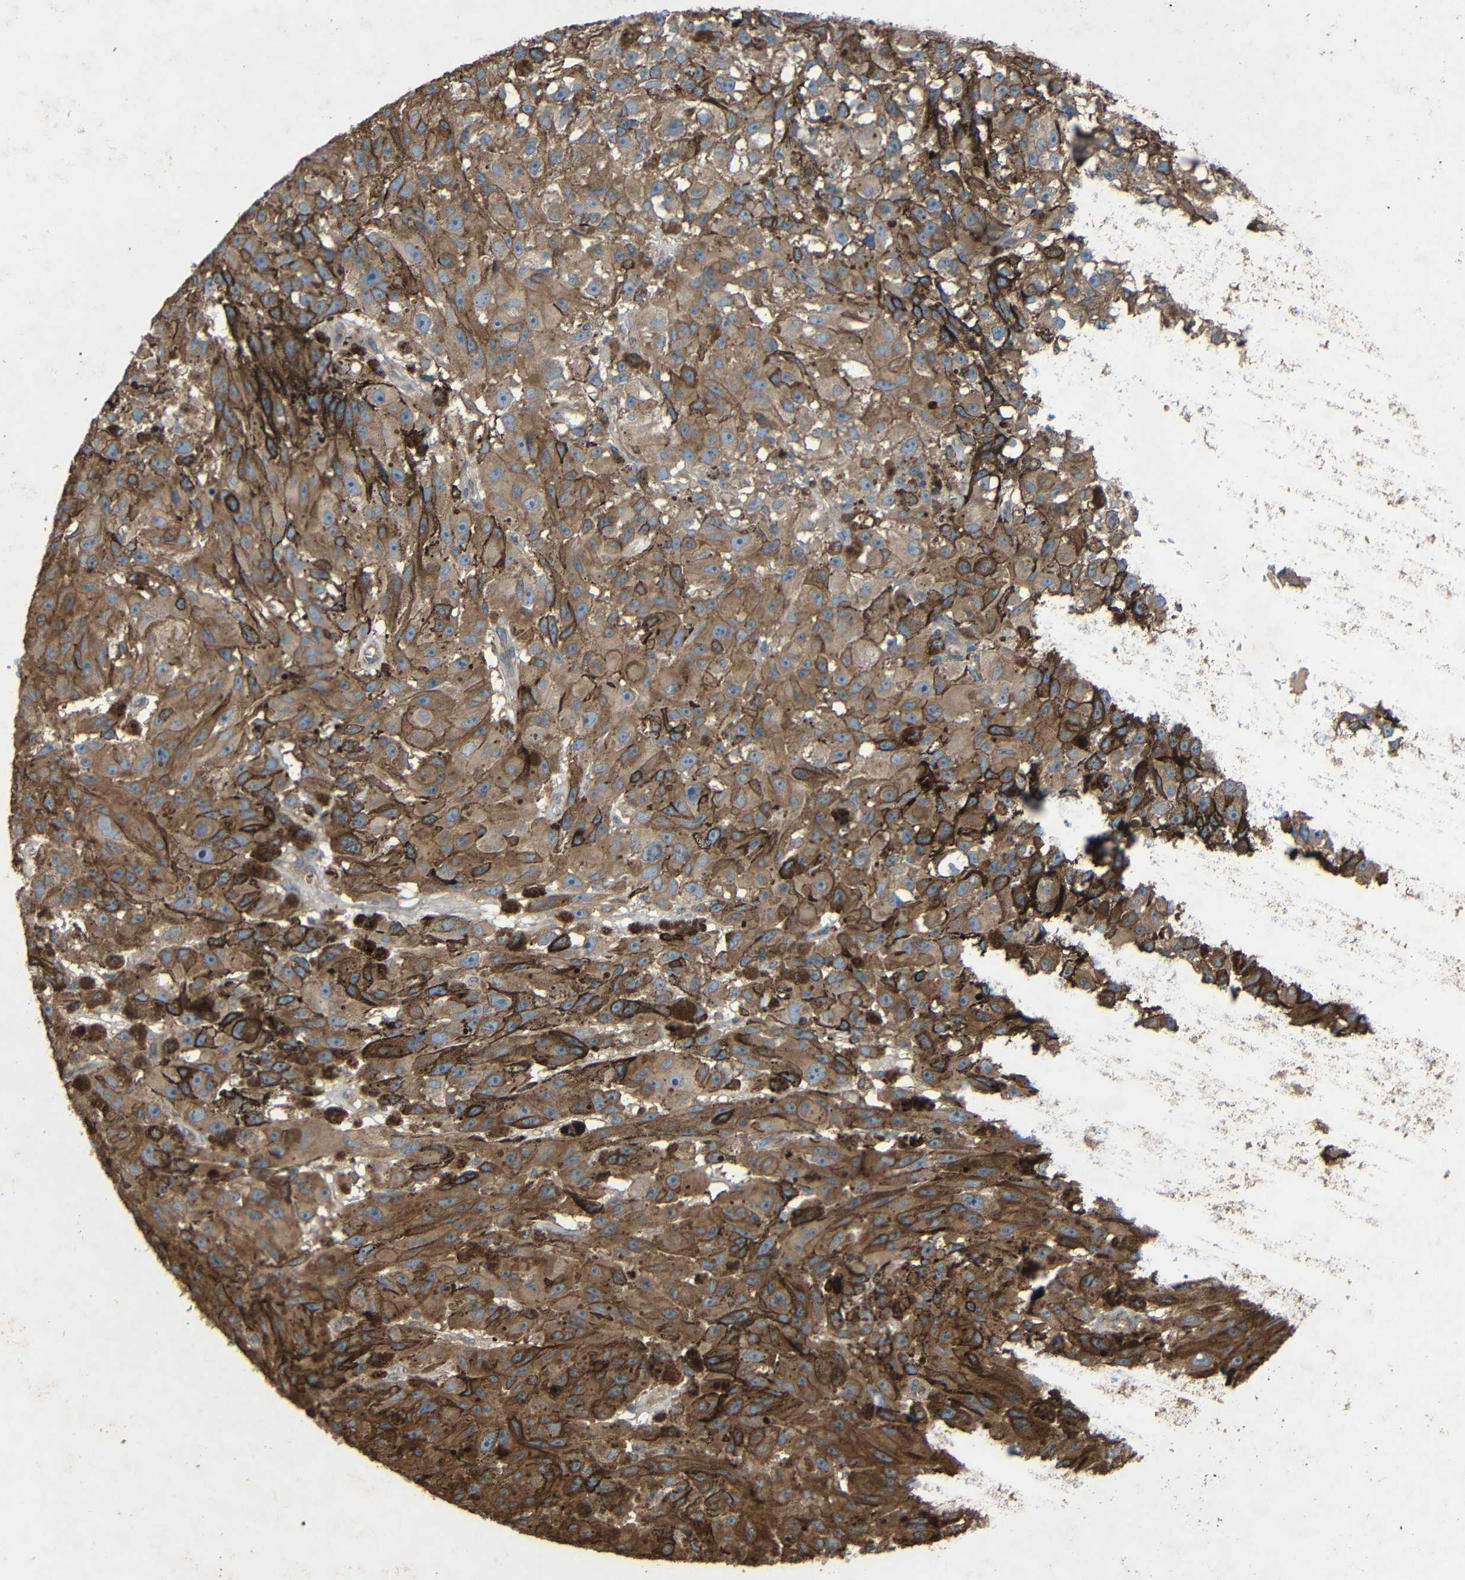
{"staining": {"intensity": "moderate", "quantity": ">75%", "location": "cytoplasmic/membranous"}, "tissue": "melanoma", "cell_type": "Tumor cells", "image_type": "cancer", "snomed": [{"axis": "morphology", "description": "Malignant melanoma, NOS"}, {"axis": "topography", "description": "Skin"}], "caption": "DAB immunohistochemical staining of human melanoma demonstrates moderate cytoplasmic/membranous protein staining in approximately >75% of tumor cells.", "gene": "TREM2", "patient": {"sex": "female", "age": 104}}